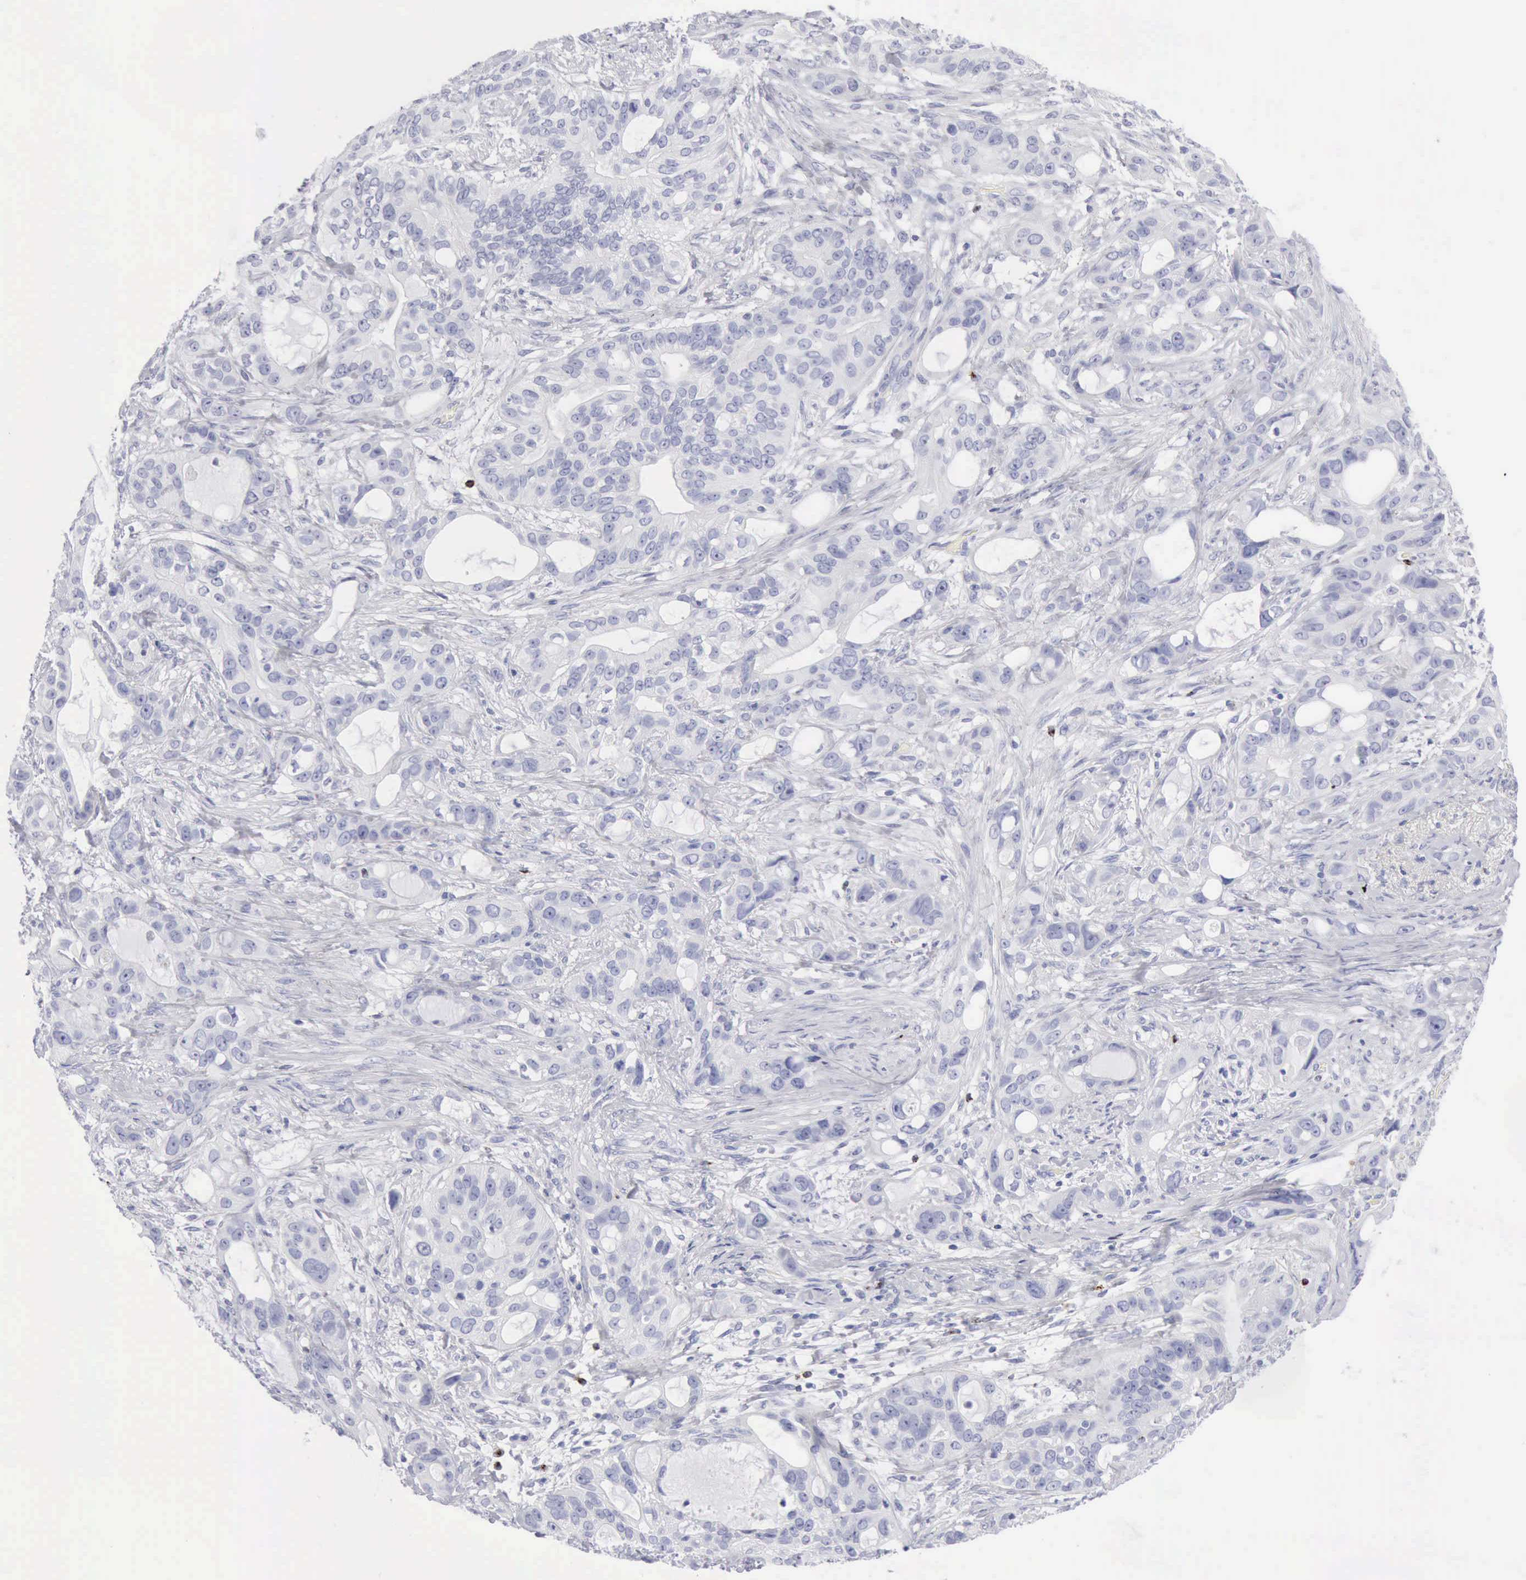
{"staining": {"intensity": "negative", "quantity": "none", "location": "none"}, "tissue": "stomach cancer", "cell_type": "Tumor cells", "image_type": "cancer", "snomed": [{"axis": "morphology", "description": "Adenocarcinoma, NOS"}, {"axis": "topography", "description": "Stomach, upper"}], "caption": "IHC histopathology image of stomach cancer stained for a protein (brown), which shows no positivity in tumor cells. (DAB (3,3'-diaminobenzidine) immunohistochemistry with hematoxylin counter stain).", "gene": "GZMB", "patient": {"sex": "male", "age": 47}}